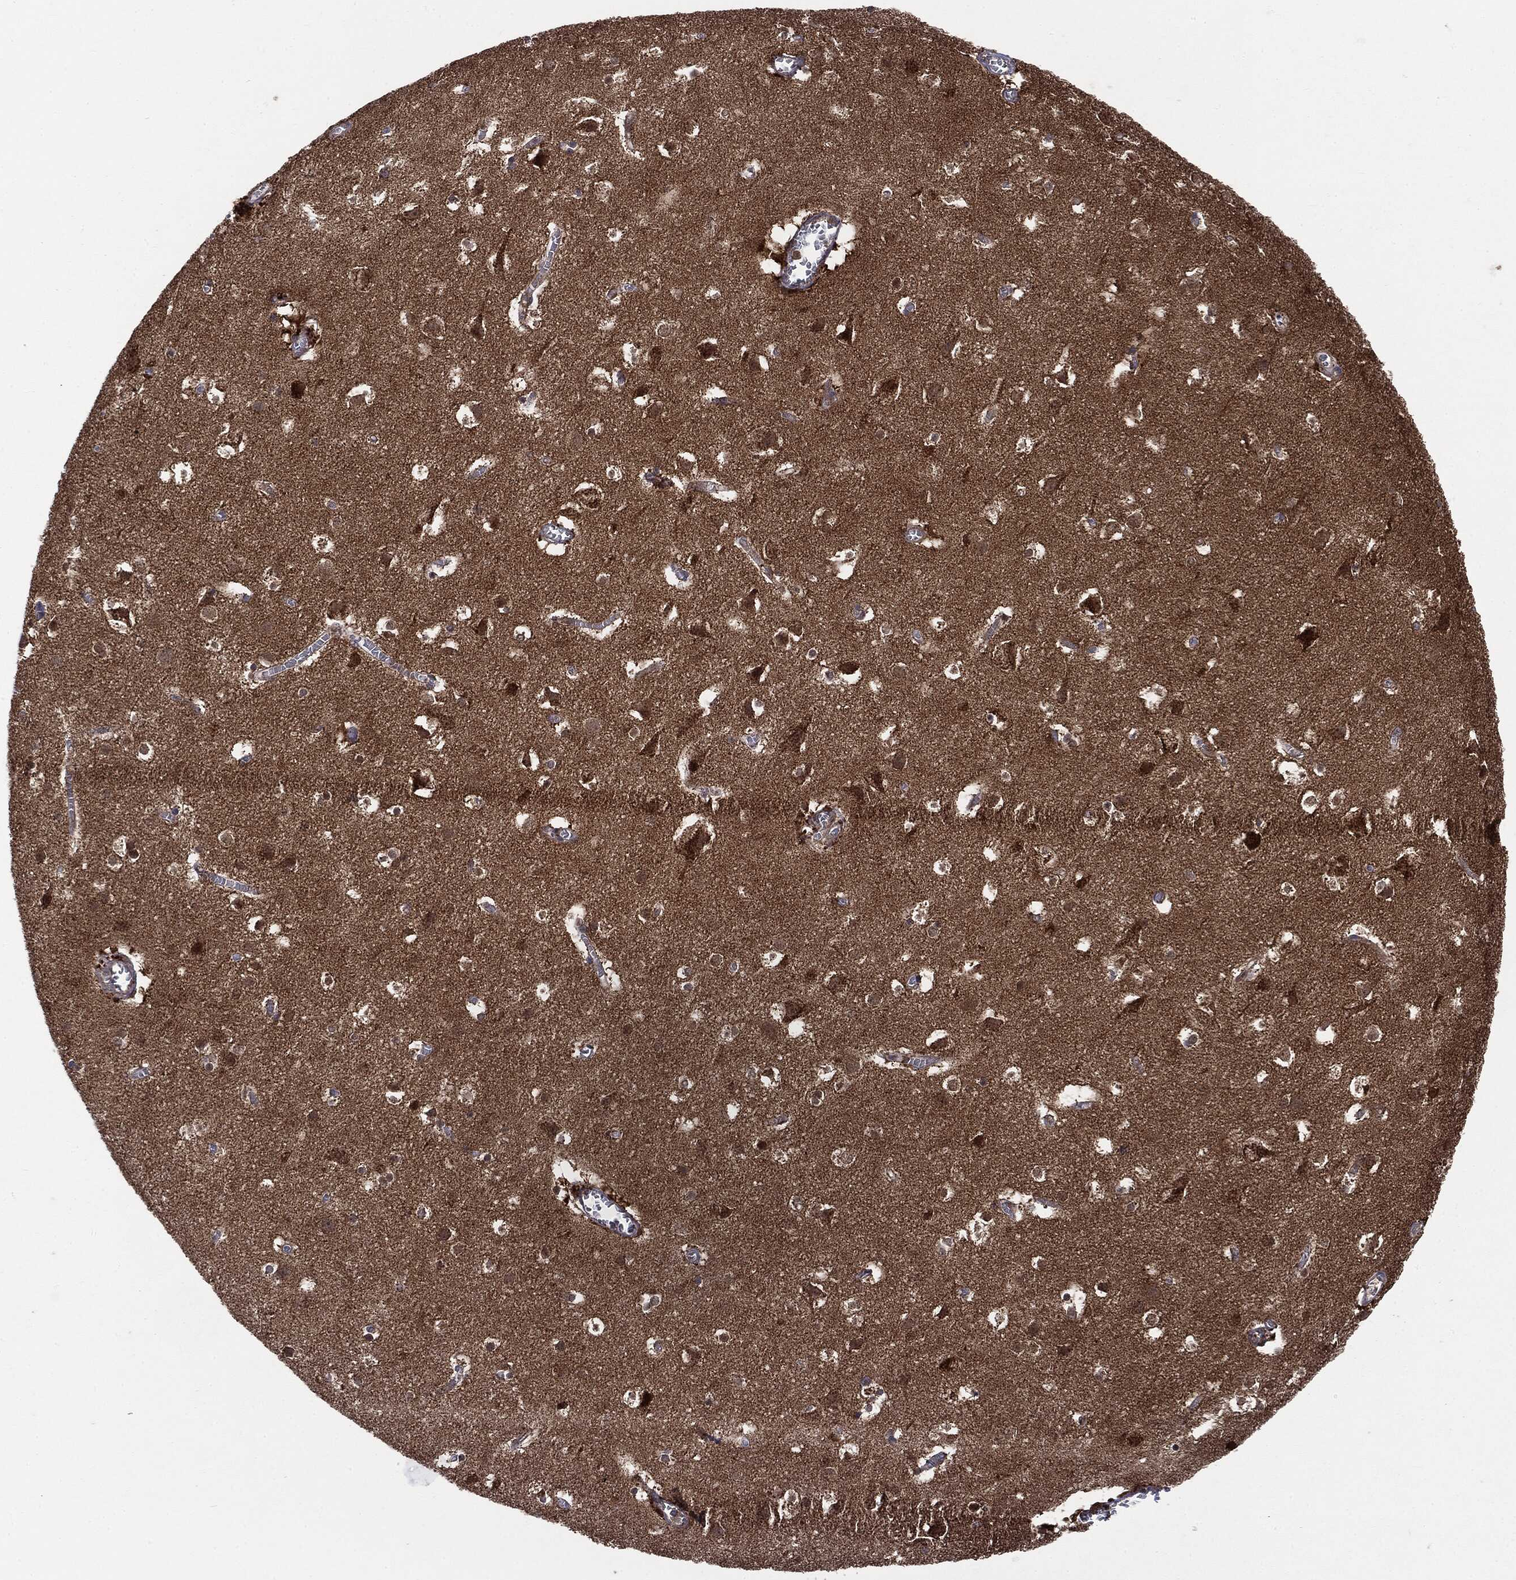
{"staining": {"intensity": "negative", "quantity": "none", "location": "none"}, "tissue": "cerebral cortex", "cell_type": "Endothelial cells", "image_type": "normal", "snomed": [{"axis": "morphology", "description": "Normal tissue, NOS"}, {"axis": "topography", "description": "Cerebral cortex"}], "caption": "Normal cerebral cortex was stained to show a protein in brown. There is no significant positivity in endothelial cells. The staining was performed using DAB to visualize the protein expression in brown, while the nuclei were stained in blue with hematoxylin (Magnification: 20x).", "gene": "PTPA", "patient": {"sex": "male", "age": 59}}